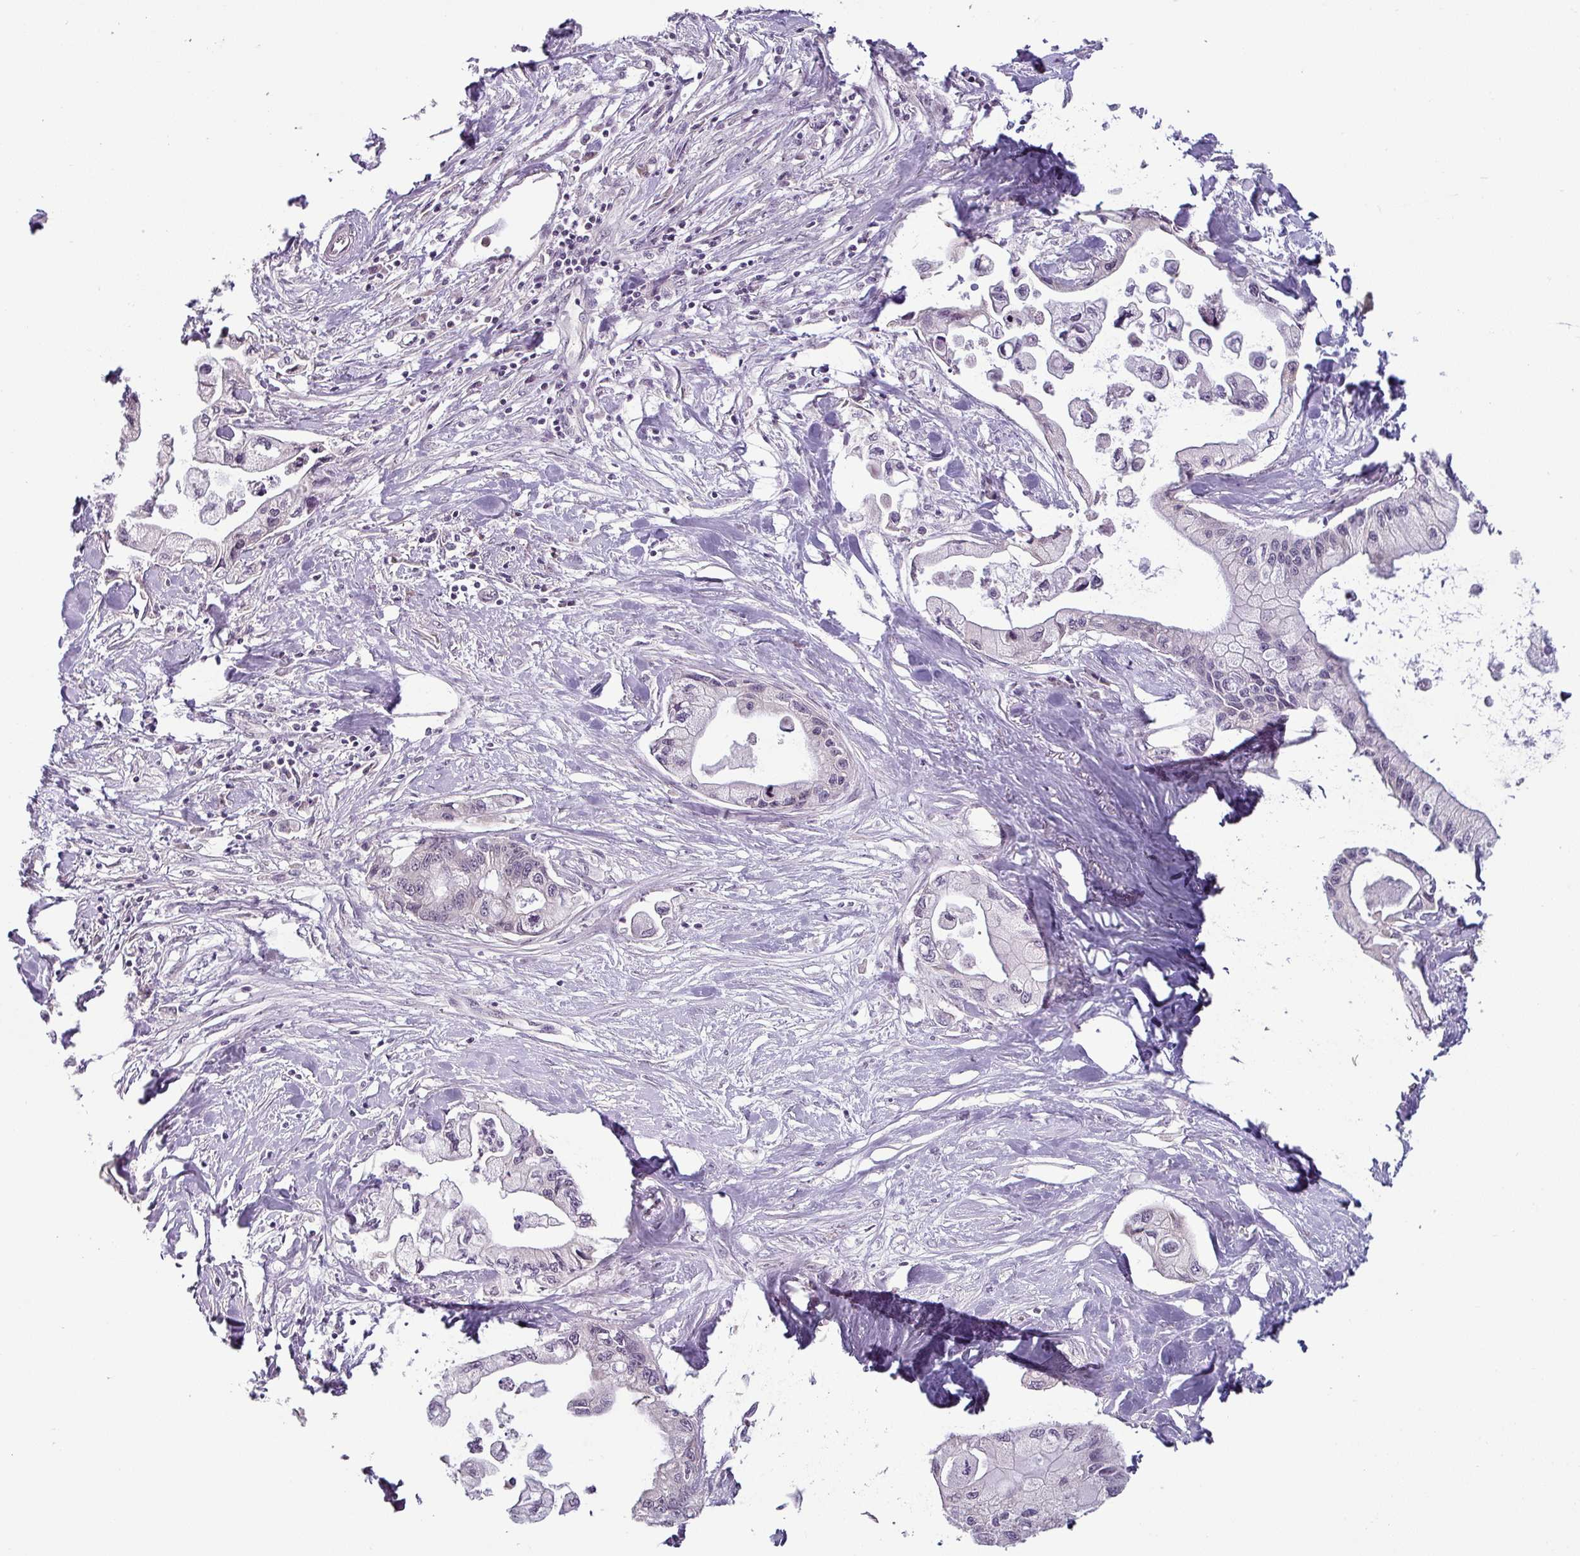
{"staining": {"intensity": "negative", "quantity": "none", "location": "none"}, "tissue": "pancreatic cancer", "cell_type": "Tumor cells", "image_type": "cancer", "snomed": [{"axis": "morphology", "description": "Adenocarcinoma, NOS"}, {"axis": "topography", "description": "Pancreas"}], "caption": "Adenocarcinoma (pancreatic) was stained to show a protein in brown. There is no significant positivity in tumor cells.", "gene": "OR52D1", "patient": {"sex": "male", "age": 61}}